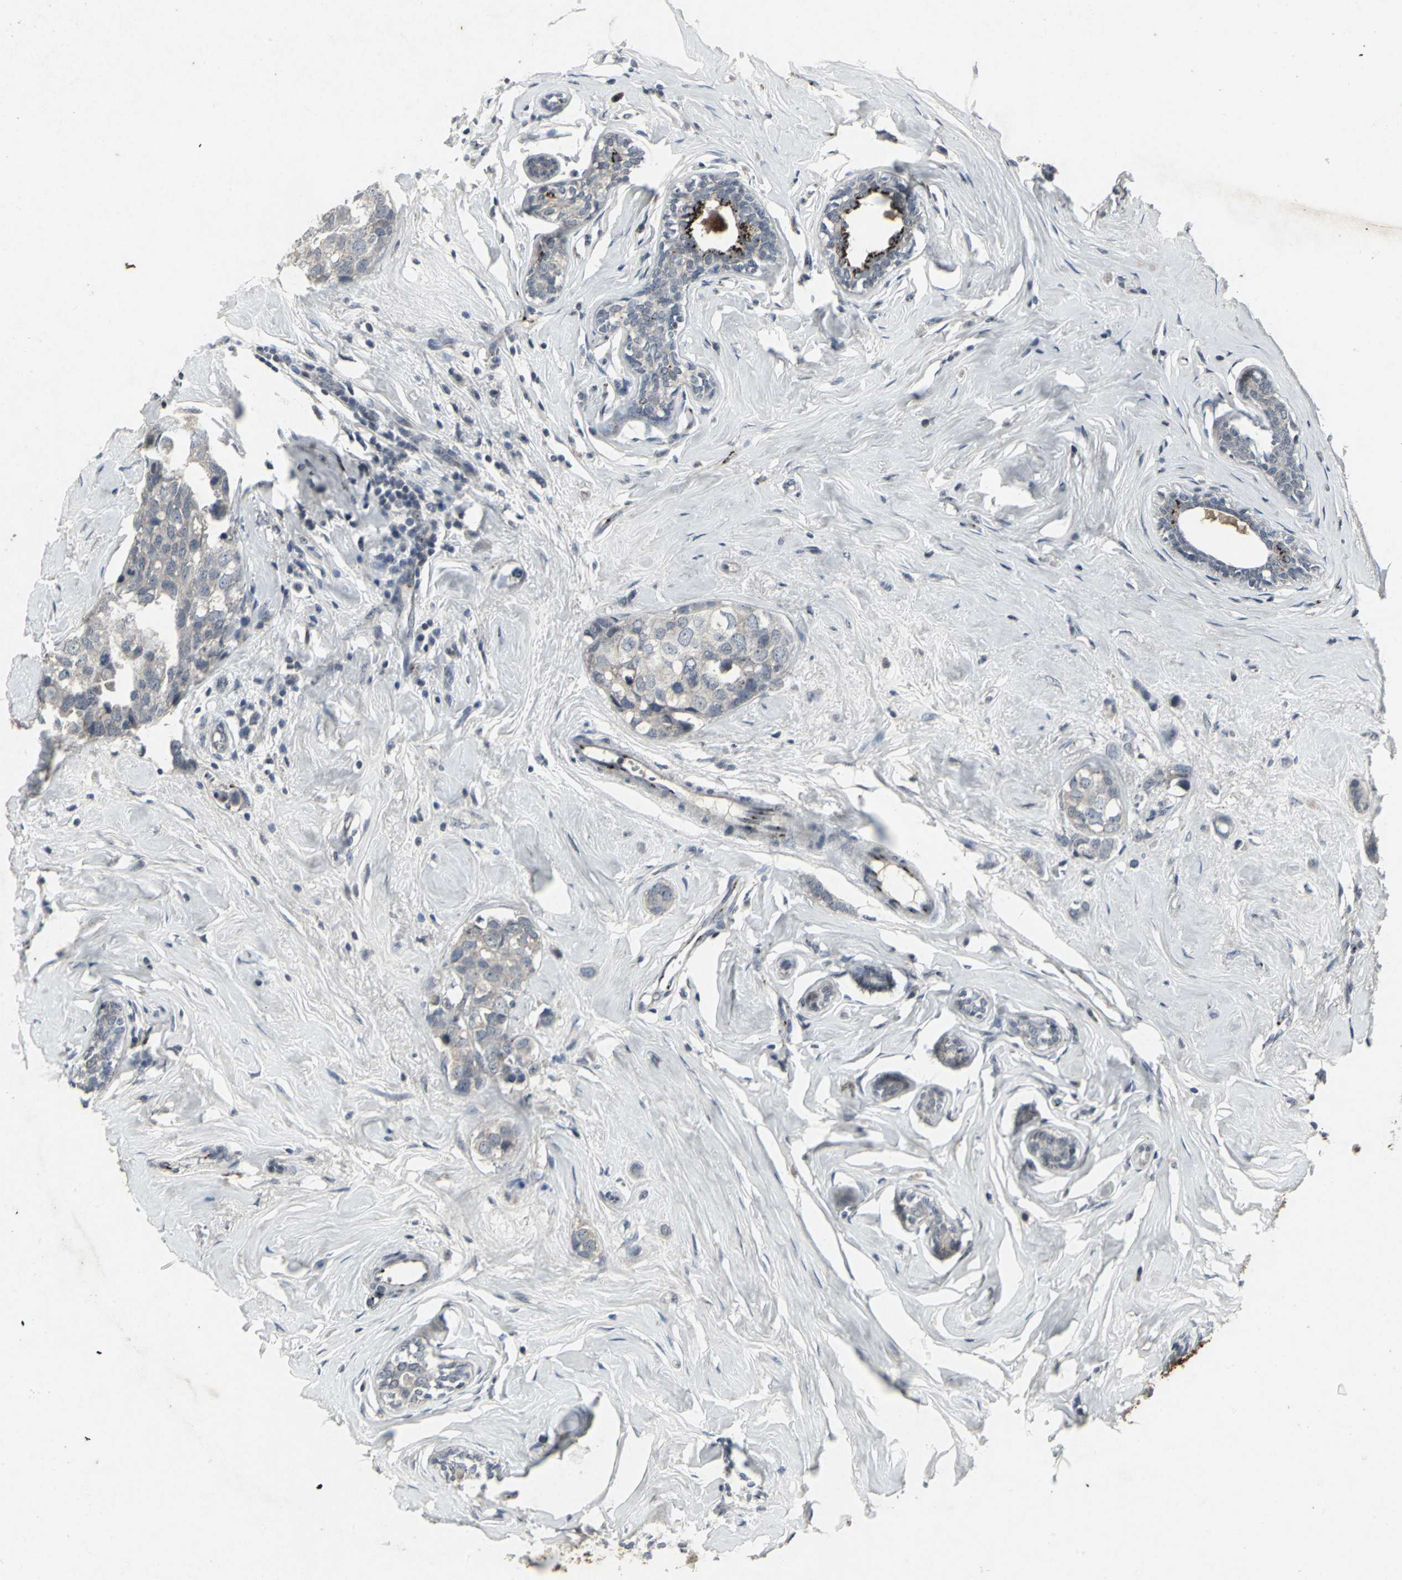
{"staining": {"intensity": "weak", "quantity": "25%-75%", "location": "cytoplasmic/membranous"}, "tissue": "breast cancer", "cell_type": "Tumor cells", "image_type": "cancer", "snomed": [{"axis": "morphology", "description": "Normal tissue, NOS"}, {"axis": "morphology", "description": "Duct carcinoma"}, {"axis": "topography", "description": "Breast"}], "caption": "IHC photomicrograph of neoplastic tissue: infiltrating ductal carcinoma (breast) stained using immunohistochemistry (IHC) exhibits low levels of weak protein expression localized specifically in the cytoplasmic/membranous of tumor cells, appearing as a cytoplasmic/membranous brown color.", "gene": "BMP4", "patient": {"sex": "female", "age": 50}}